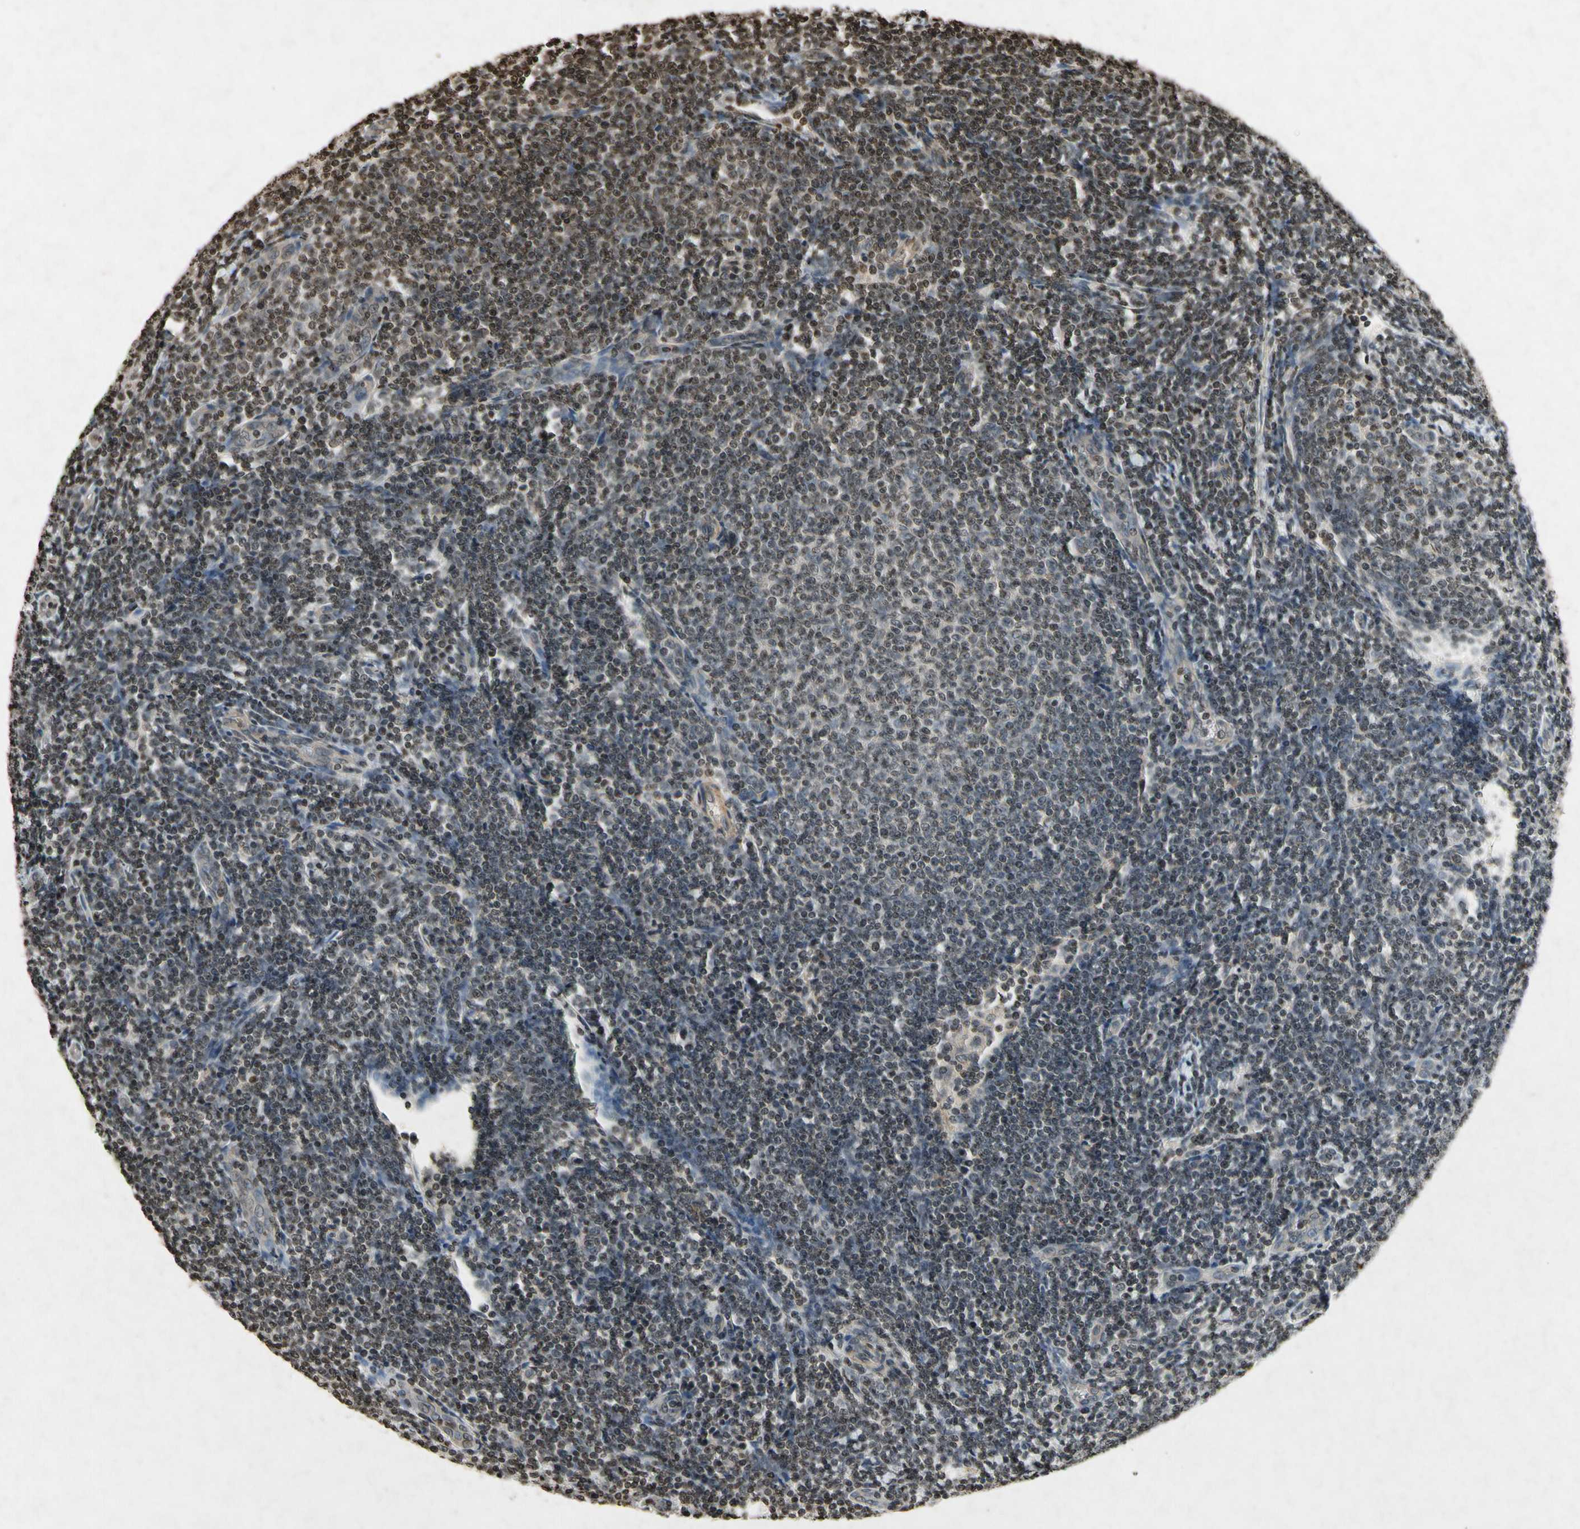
{"staining": {"intensity": "weak", "quantity": ">75%", "location": "nuclear"}, "tissue": "lymphoma", "cell_type": "Tumor cells", "image_type": "cancer", "snomed": [{"axis": "morphology", "description": "Malignant lymphoma, non-Hodgkin's type, Low grade"}, {"axis": "topography", "description": "Lymph node"}], "caption": "Malignant lymphoma, non-Hodgkin's type (low-grade) stained with immunohistochemistry shows weak nuclear expression in about >75% of tumor cells.", "gene": "HOXB3", "patient": {"sex": "male", "age": 66}}